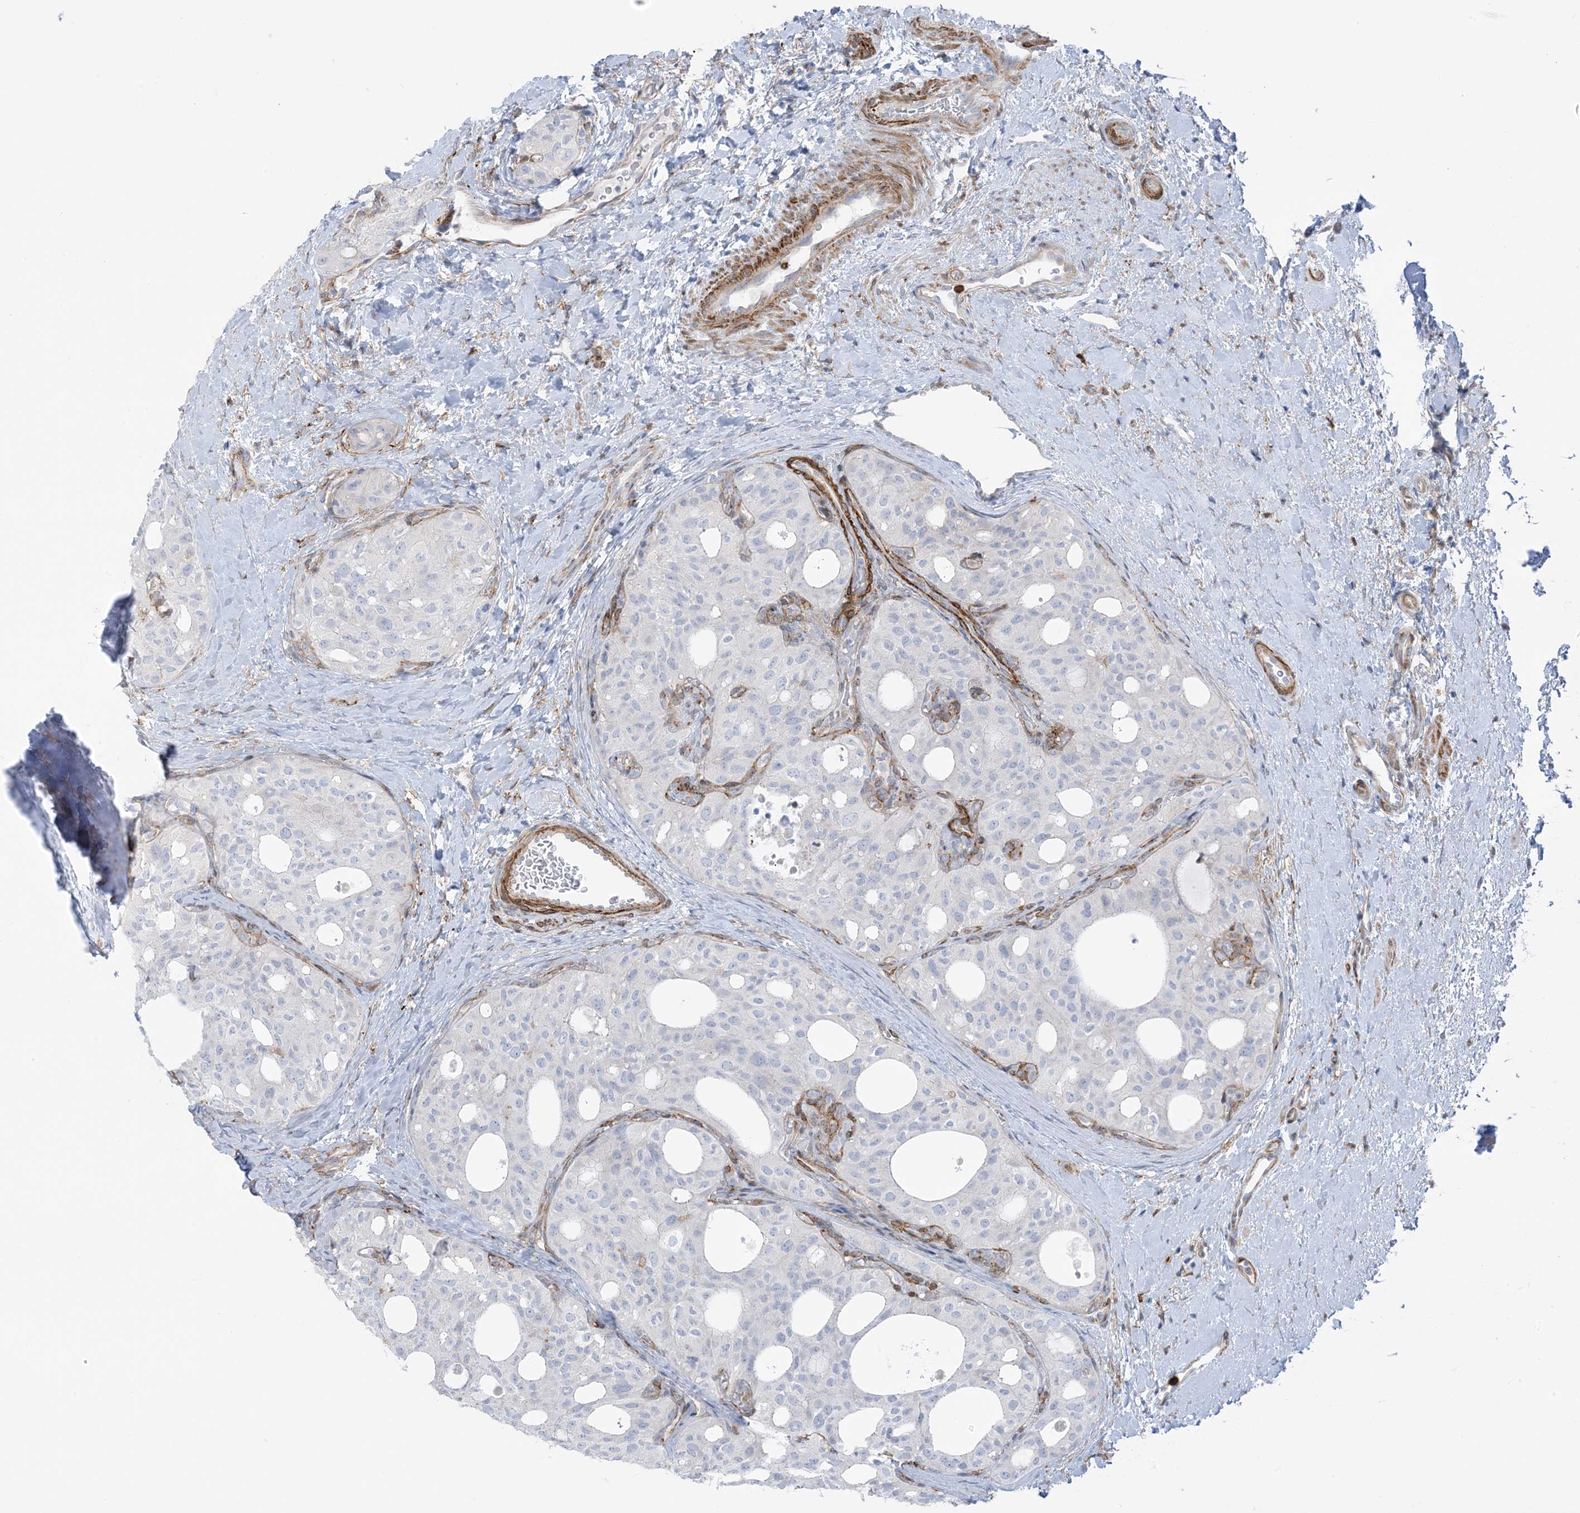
{"staining": {"intensity": "negative", "quantity": "none", "location": "none"}, "tissue": "thyroid cancer", "cell_type": "Tumor cells", "image_type": "cancer", "snomed": [{"axis": "morphology", "description": "Follicular adenoma carcinoma, NOS"}, {"axis": "topography", "description": "Thyroid gland"}], "caption": "Tumor cells are negative for brown protein staining in follicular adenoma carcinoma (thyroid).", "gene": "ICMT", "patient": {"sex": "male", "age": 75}}